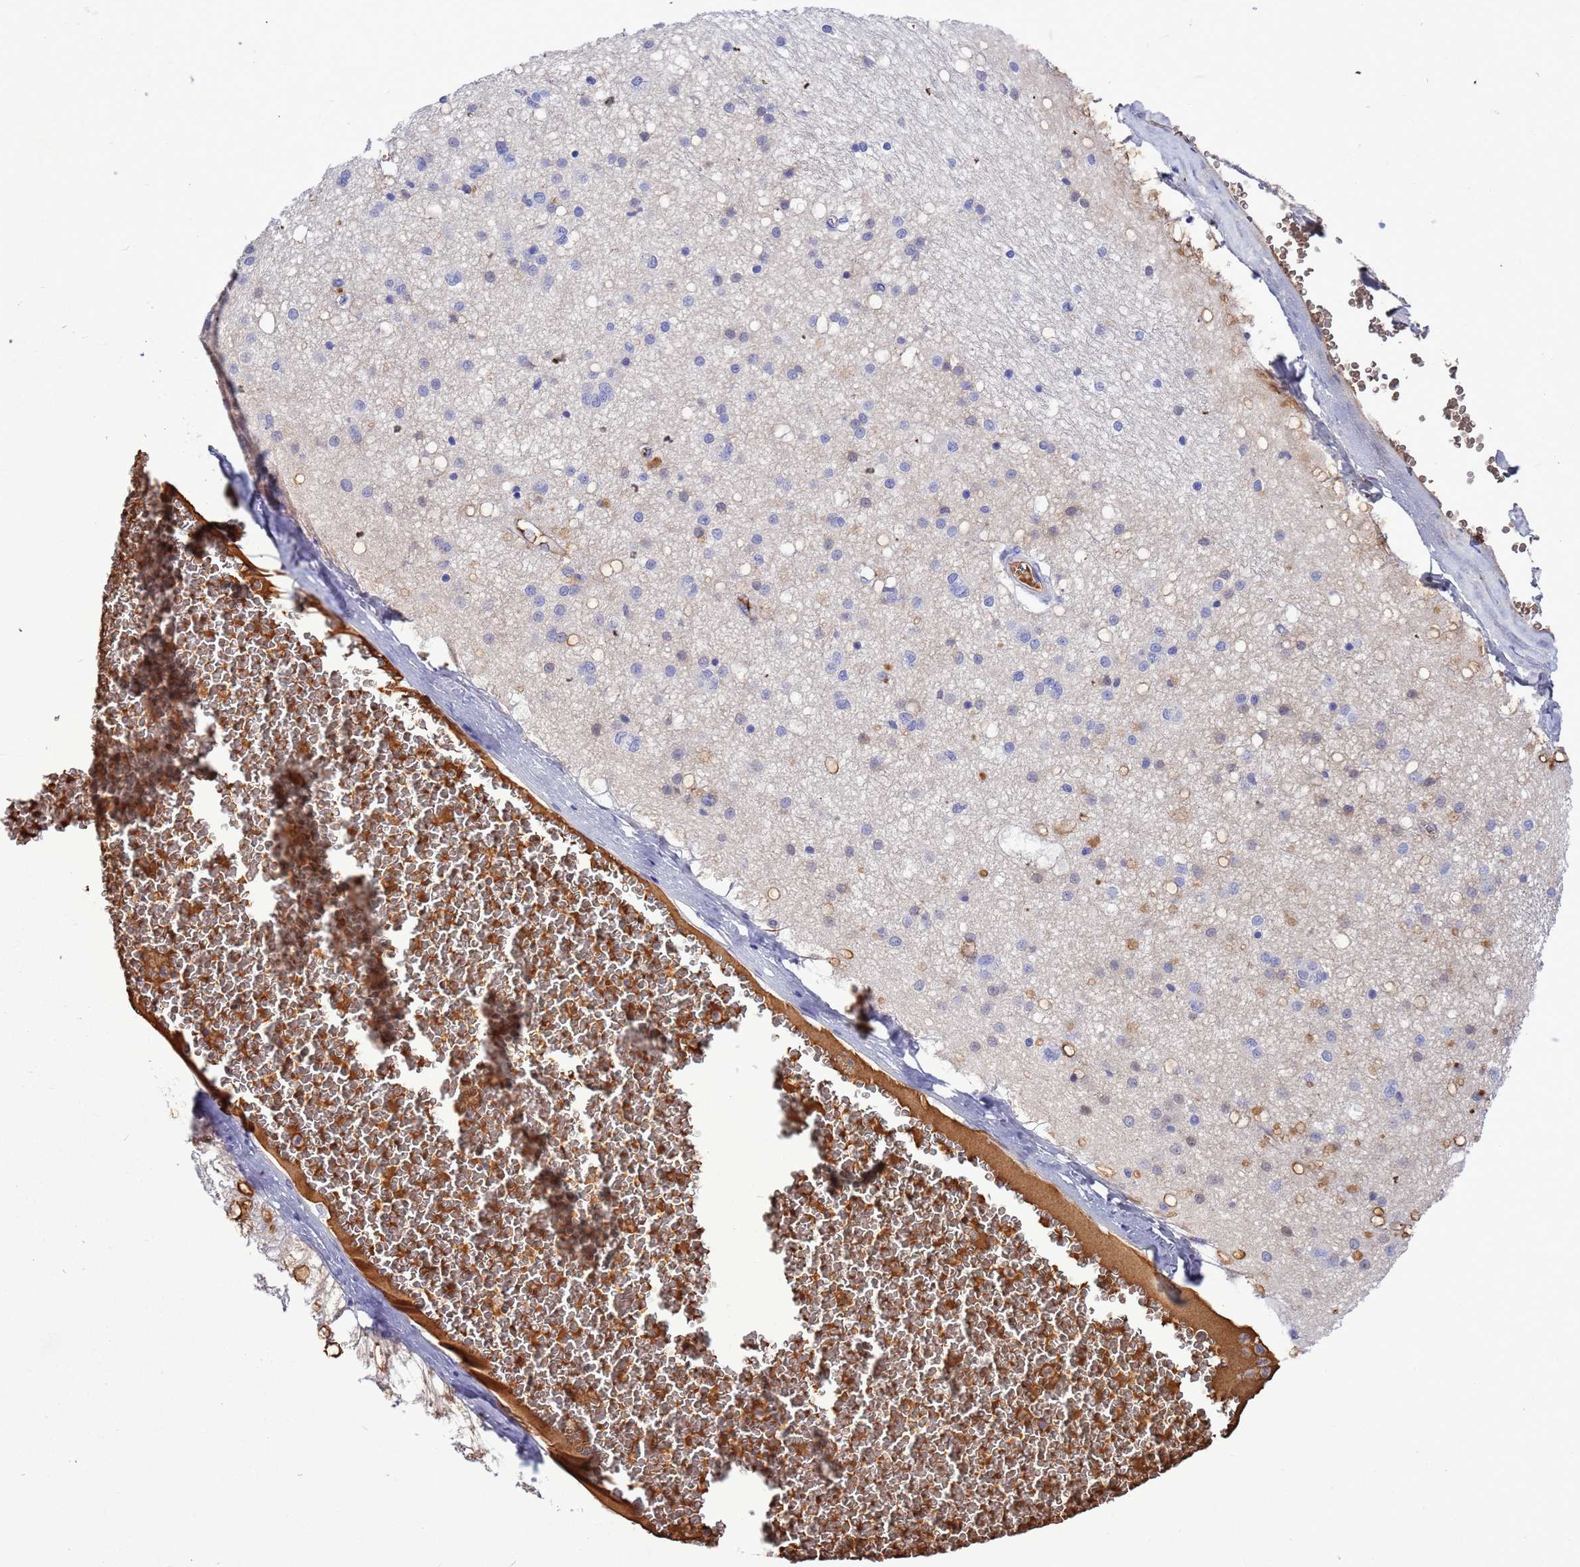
{"staining": {"intensity": "negative", "quantity": "none", "location": "none"}, "tissue": "caudate", "cell_type": "Glial cells", "image_type": "normal", "snomed": [{"axis": "morphology", "description": "Normal tissue, NOS"}, {"axis": "topography", "description": "Lateral ventricle wall"}], "caption": "Human caudate stained for a protein using immunohistochemistry displays no staining in glial cells.", "gene": "H1", "patient": {"sex": "male", "age": 37}}